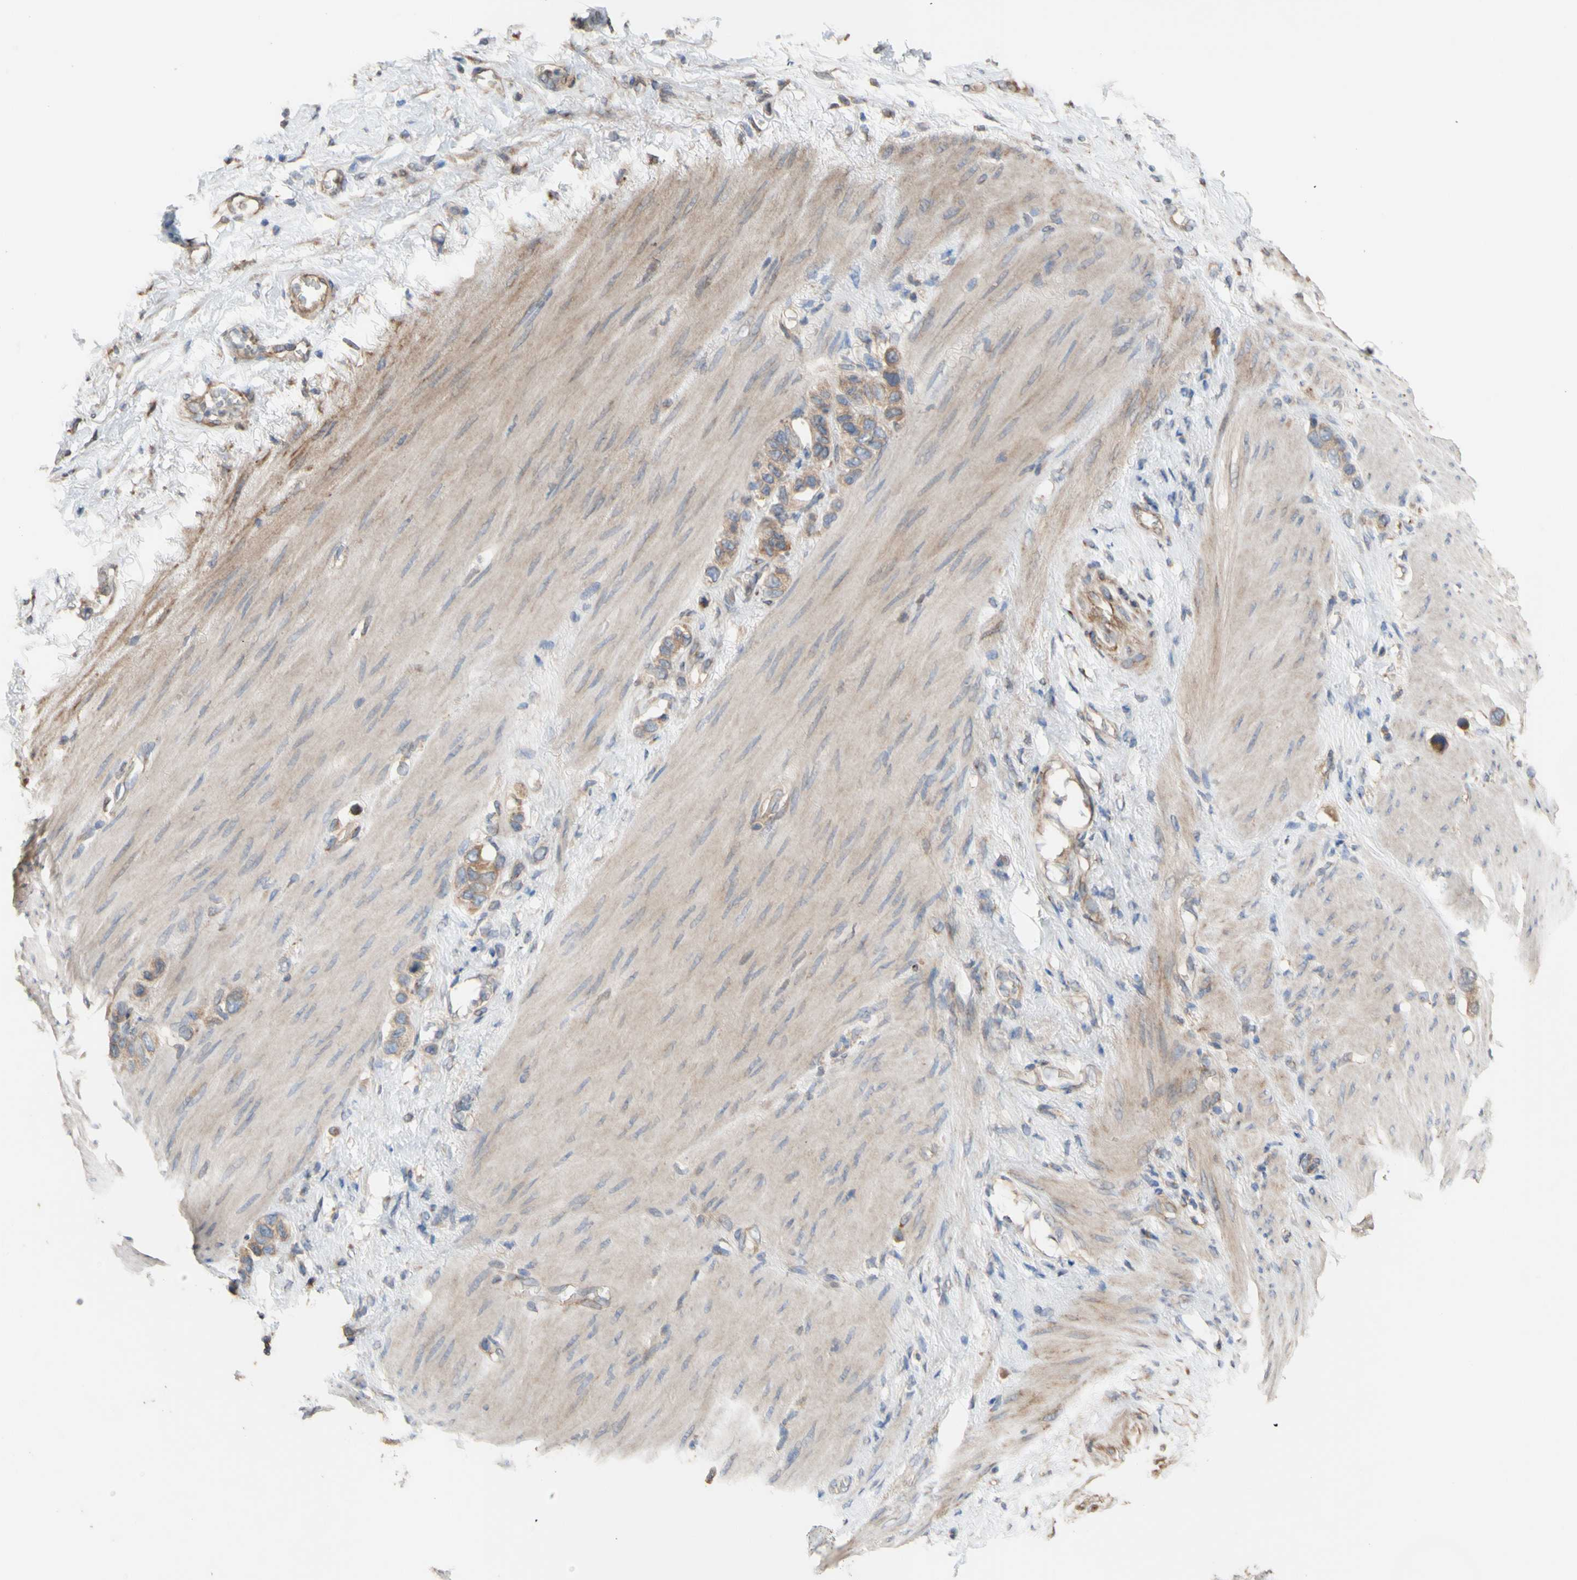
{"staining": {"intensity": "weak", "quantity": ">75%", "location": "cytoplasmic/membranous"}, "tissue": "stomach cancer", "cell_type": "Tumor cells", "image_type": "cancer", "snomed": [{"axis": "morphology", "description": "Adenocarcinoma, NOS"}, {"axis": "morphology", "description": "Adenocarcinoma, High grade"}, {"axis": "topography", "description": "Stomach, upper"}, {"axis": "topography", "description": "Stomach, lower"}], "caption": "Immunohistochemistry staining of stomach cancer (adenocarcinoma (high-grade)), which demonstrates low levels of weak cytoplasmic/membranous expression in approximately >75% of tumor cells indicating weak cytoplasmic/membranous protein staining. The staining was performed using DAB (3,3'-diaminobenzidine) (brown) for protein detection and nuclei were counterstained in hematoxylin (blue).", "gene": "NECTIN3", "patient": {"sex": "female", "age": 65}}